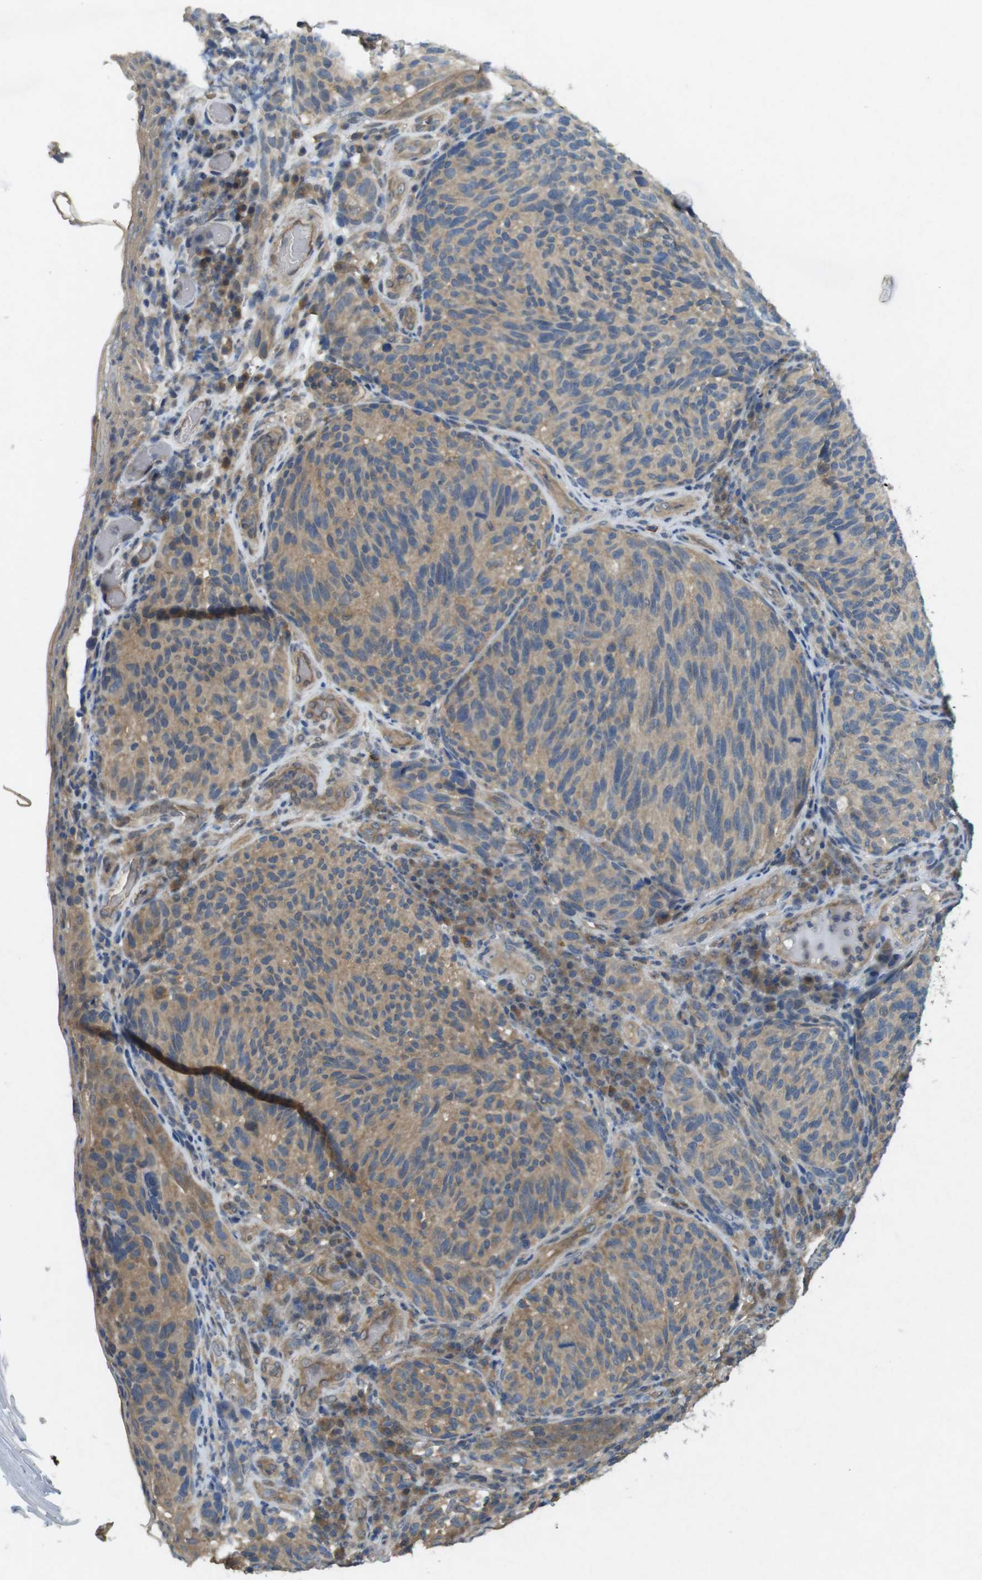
{"staining": {"intensity": "weak", "quantity": ">75%", "location": "cytoplasmic/membranous"}, "tissue": "melanoma", "cell_type": "Tumor cells", "image_type": "cancer", "snomed": [{"axis": "morphology", "description": "Malignant melanoma, NOS"}, {"axis": "topography", "description": "Skin"}], "caption": "DAB immunohistochemical staining of melanoma shows weak cytoplasmic/membranous protein positivity in about >75% of tumor cells. The staining is performed using DAB brown chromogen to label protein expression. The nuclei are counter-stained blue using hematoxylin.", "gene": "SUGT1", "patient": {"sex": "female", "age": 73}}